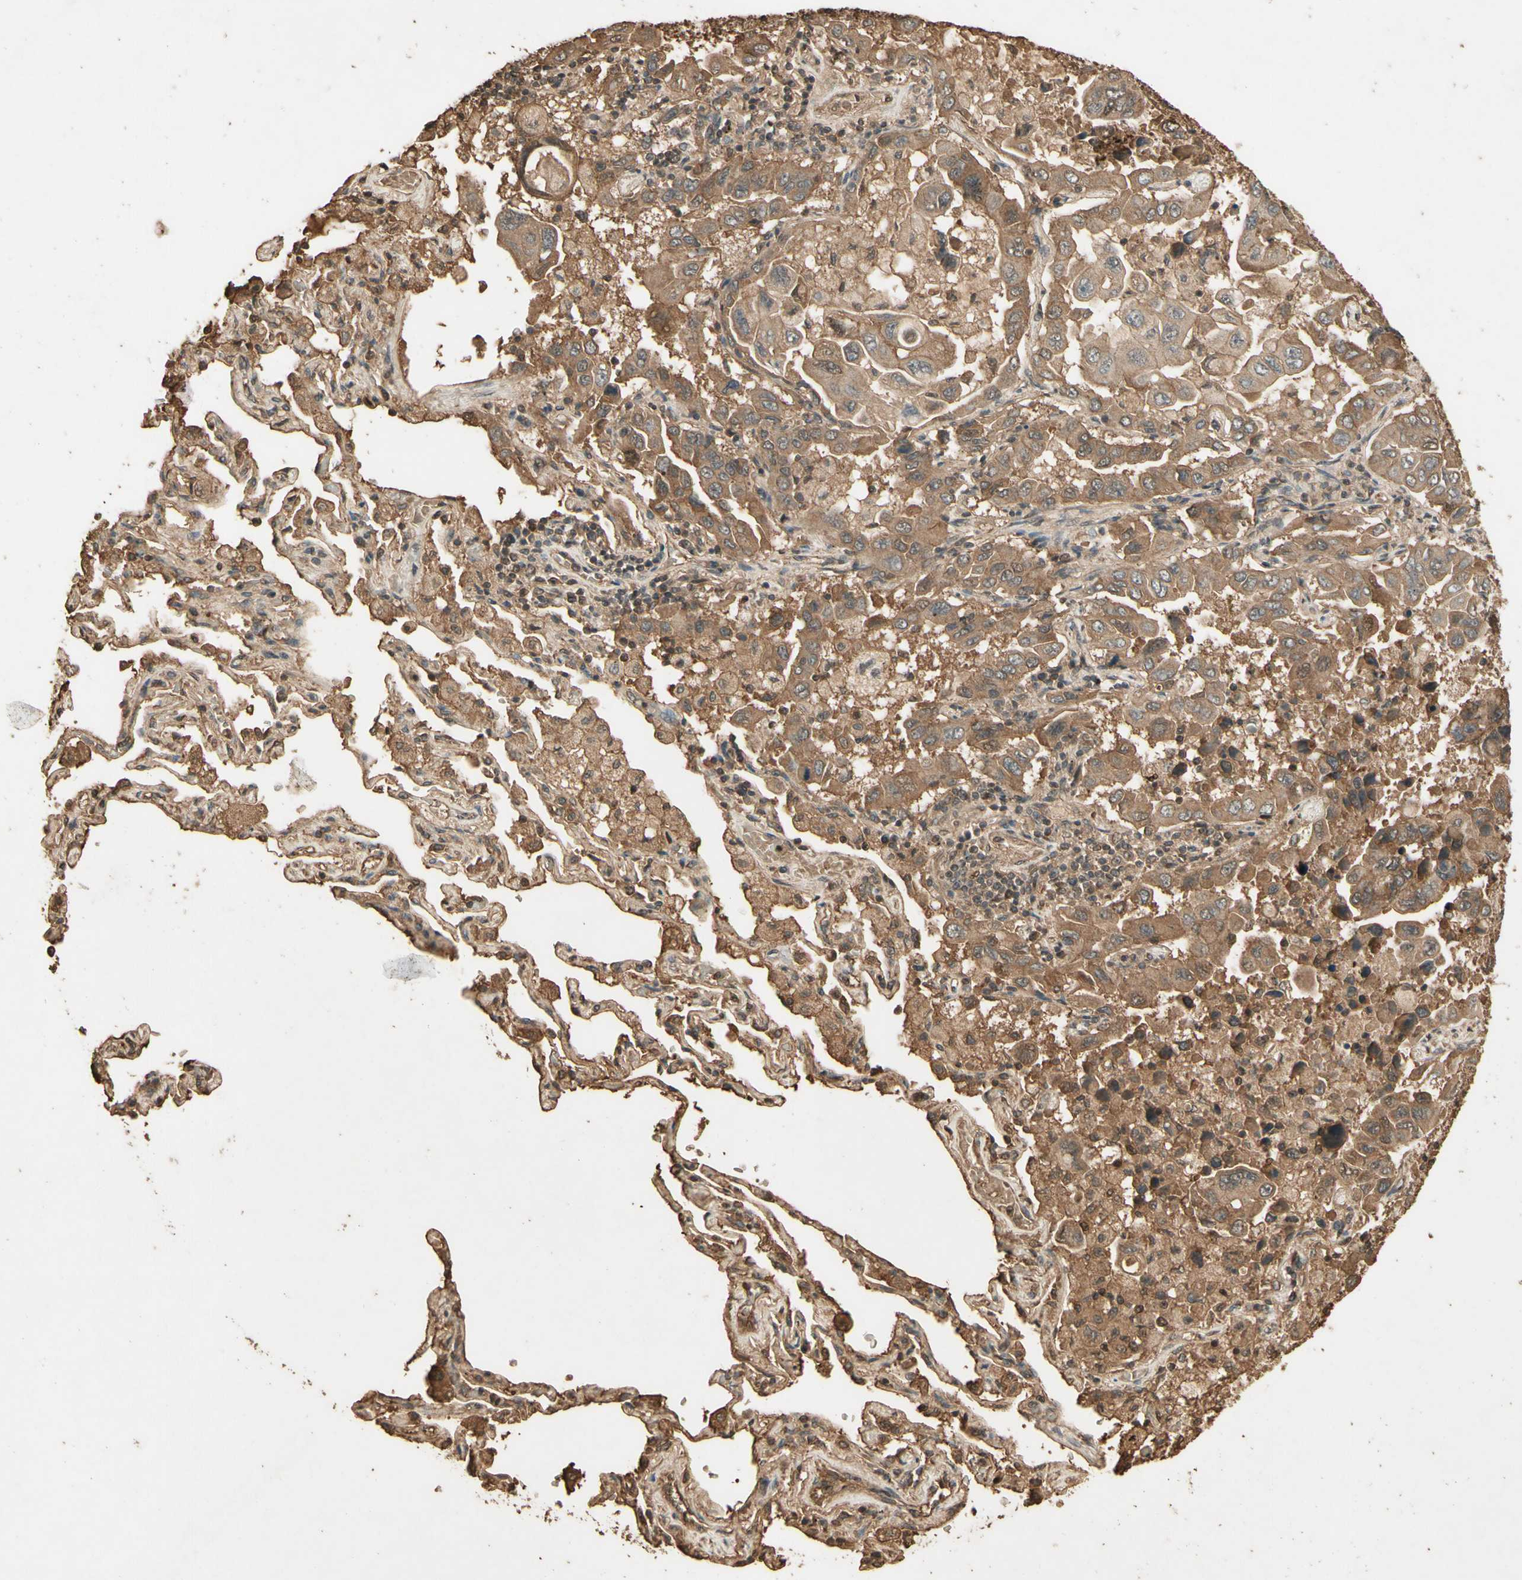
{"staining": {"intensity": "moderate", "quantity": ">75%", "location": "cytoplasmic/membranous"}, "tissue": "lung cancer", "cell_type": "Tumor cells", "image_type": "cancer", "snomed": [{"axis": "morphology", "description": "Adenocarcinoma, NOS"}, {"axis": "topography", "description": "Lung"}], "caption": "Lung cancer (adenocarcinoma) stained for a protein demonstrates moderate cytoplasmic/membranous positivity in tumor cells.", "gene": "SMAD9", "patient": {"sex": "male", "age": 64}}